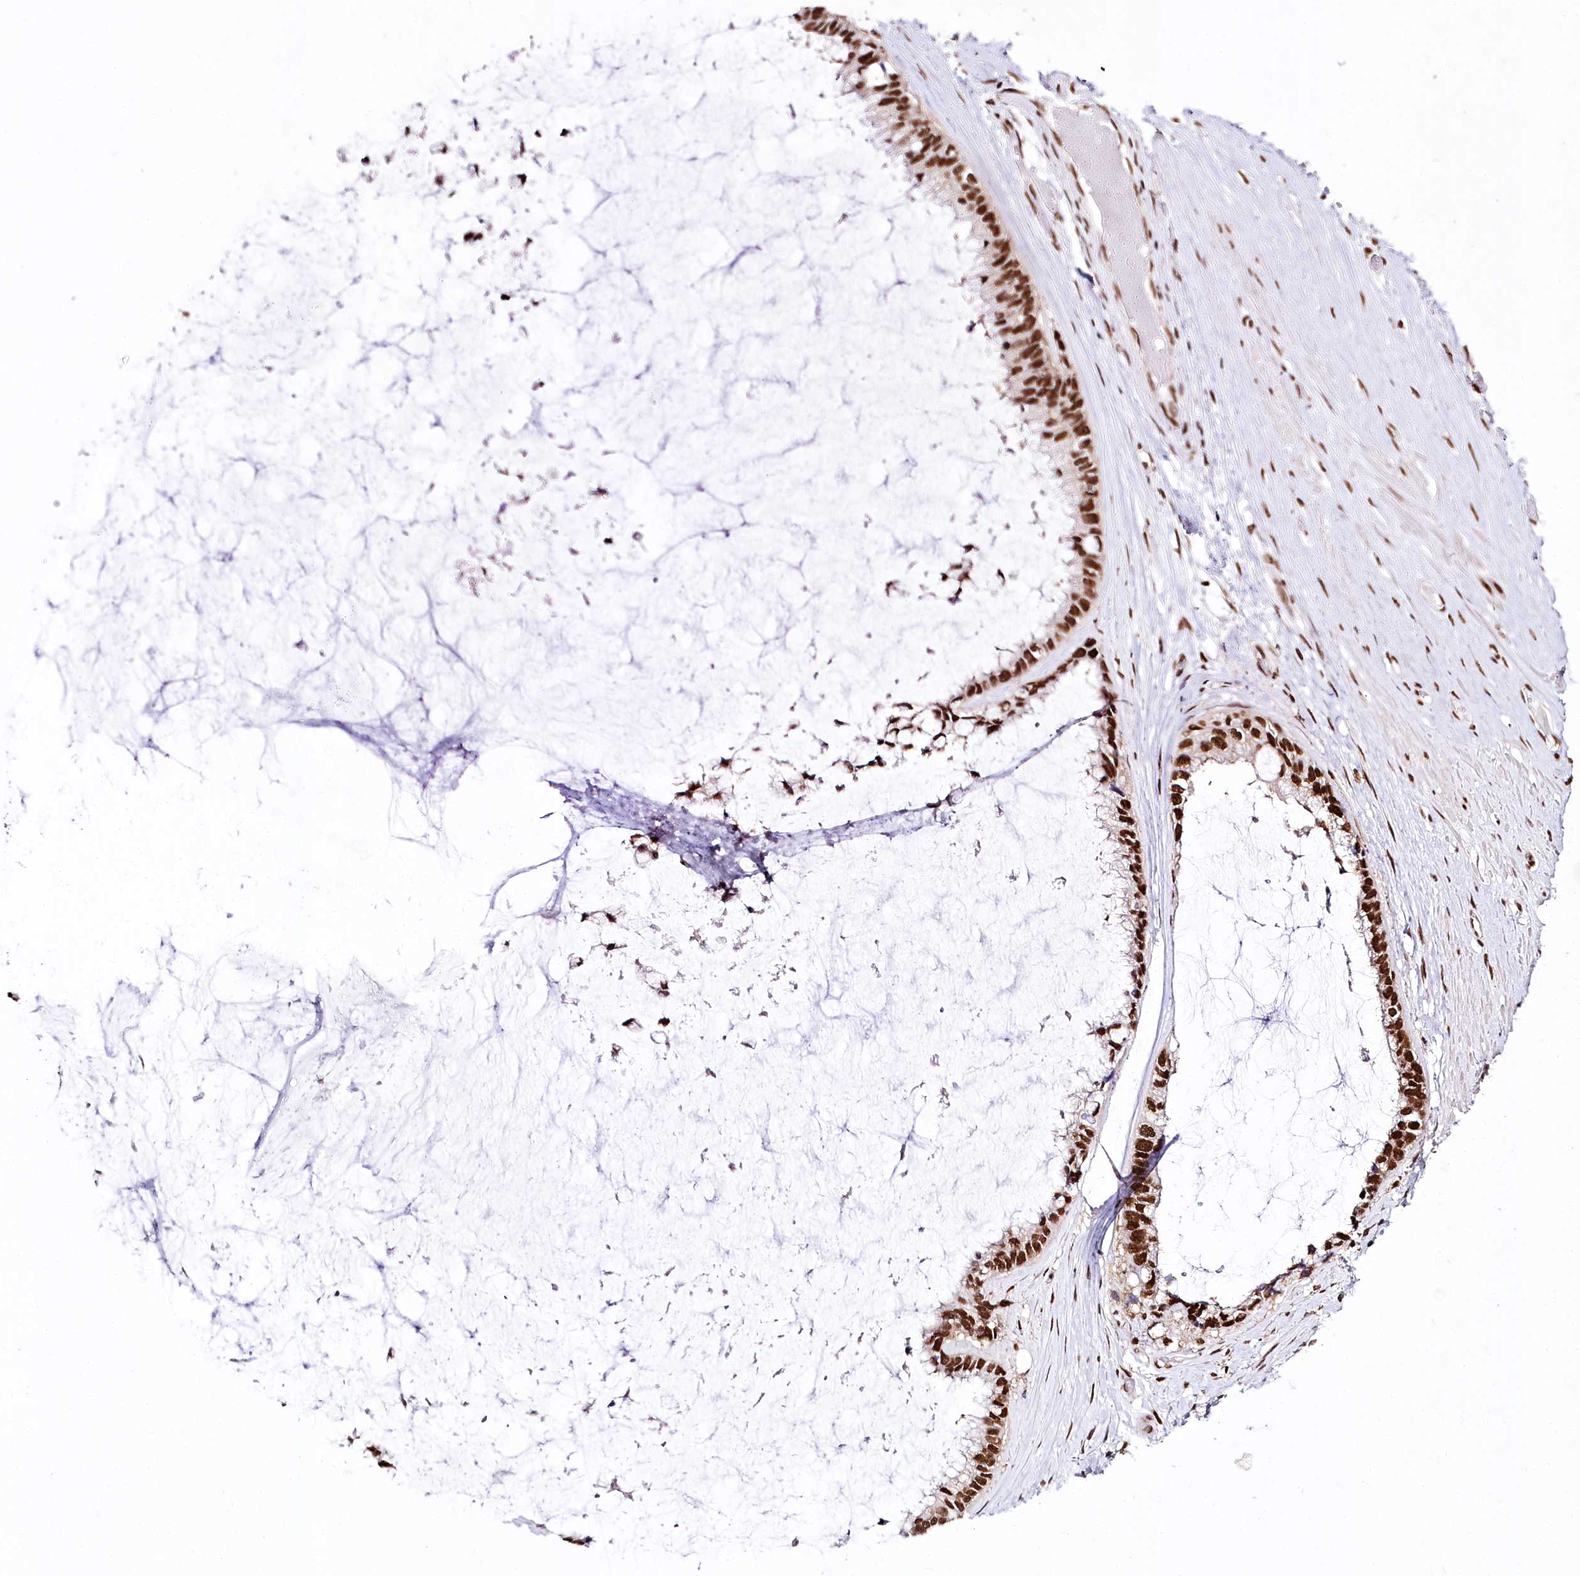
{"staining": {"intensity": "strong", "quantity": ">75%", "location": "nuclear"}, "tissue": "ovarian cancer", "cell_type": "Tumor cells", "image_type": "cancer", "snomed": [{"axis": "morphology", "description": "Cystadenocarcinoma, mucinous, NOS"}, {"axis": "topography", "description": "Ovary"}], "caption": "Ovarian mucinous cystadenocarcinoma stained for a protein exhibits strong nuclear positivity in tumor cells.", "gene": "SMARCE1", "patient": {"sex": "female", "age": 39}}